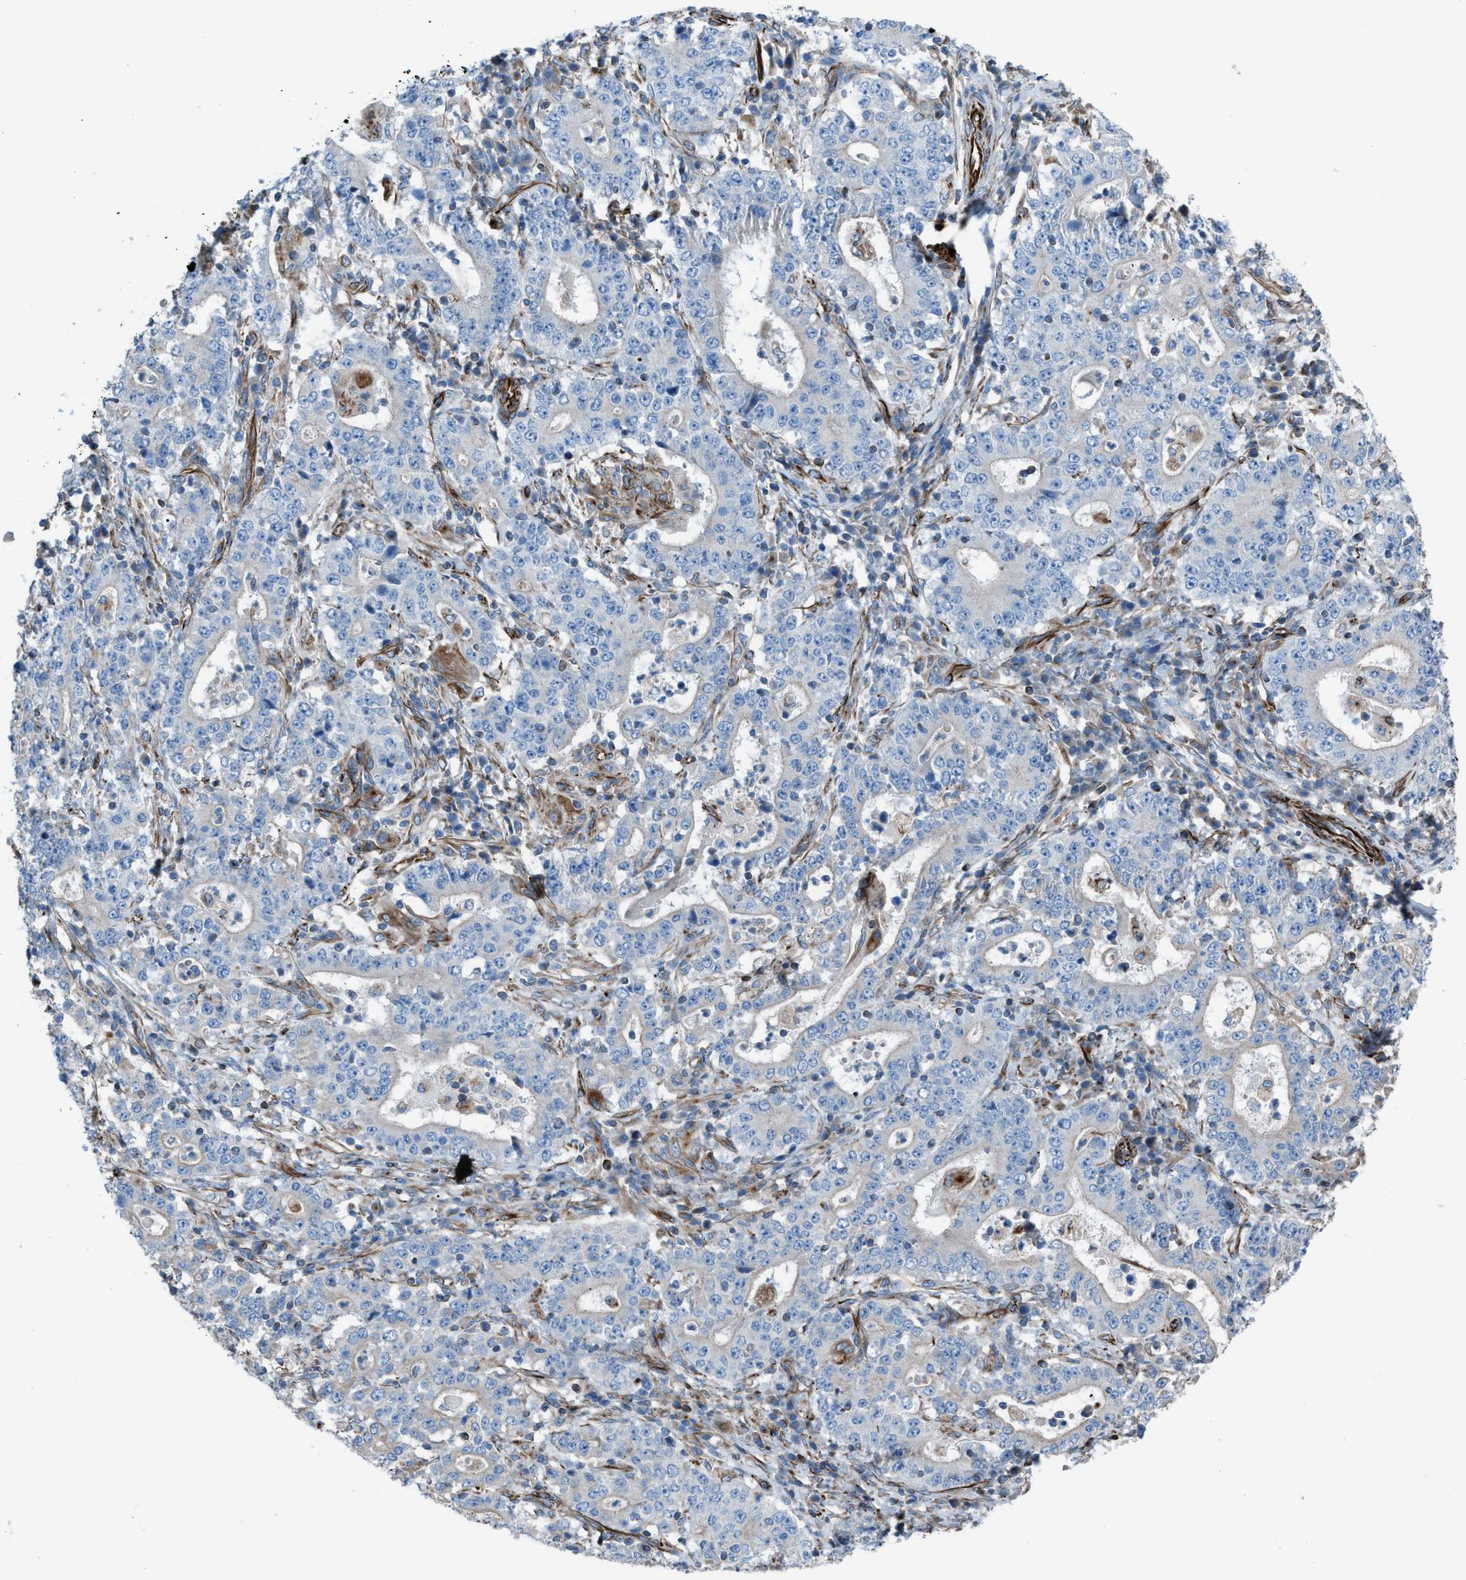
{"staining": {"intensity": "negative", "quantity": "none", "location": "none"}, "tissue": "stomach cancer", "cell_type": "Tumor cells", "image_type": "cancer", "snomed": [{"axis": "morphology", "description": "Normal tissue, NOS"}, {"axis": "morphology", "description": "Adenocarcinoma, NOS"}, {"axis": "topography", "description": "Stomach, upper"}, {"axis": "topography", "description": "Stomach"}], "caption": "Immunohistochemistry (IHC) photomicrograph of stomach cancer (adenocarcinoma) stained for a protein (brown), which displays no staining in tumor cells. (DAB immunohistochemistry (IHC), high magnification).", "gene": "CABP7", "patient": {"sex": "male", "age": 59}}